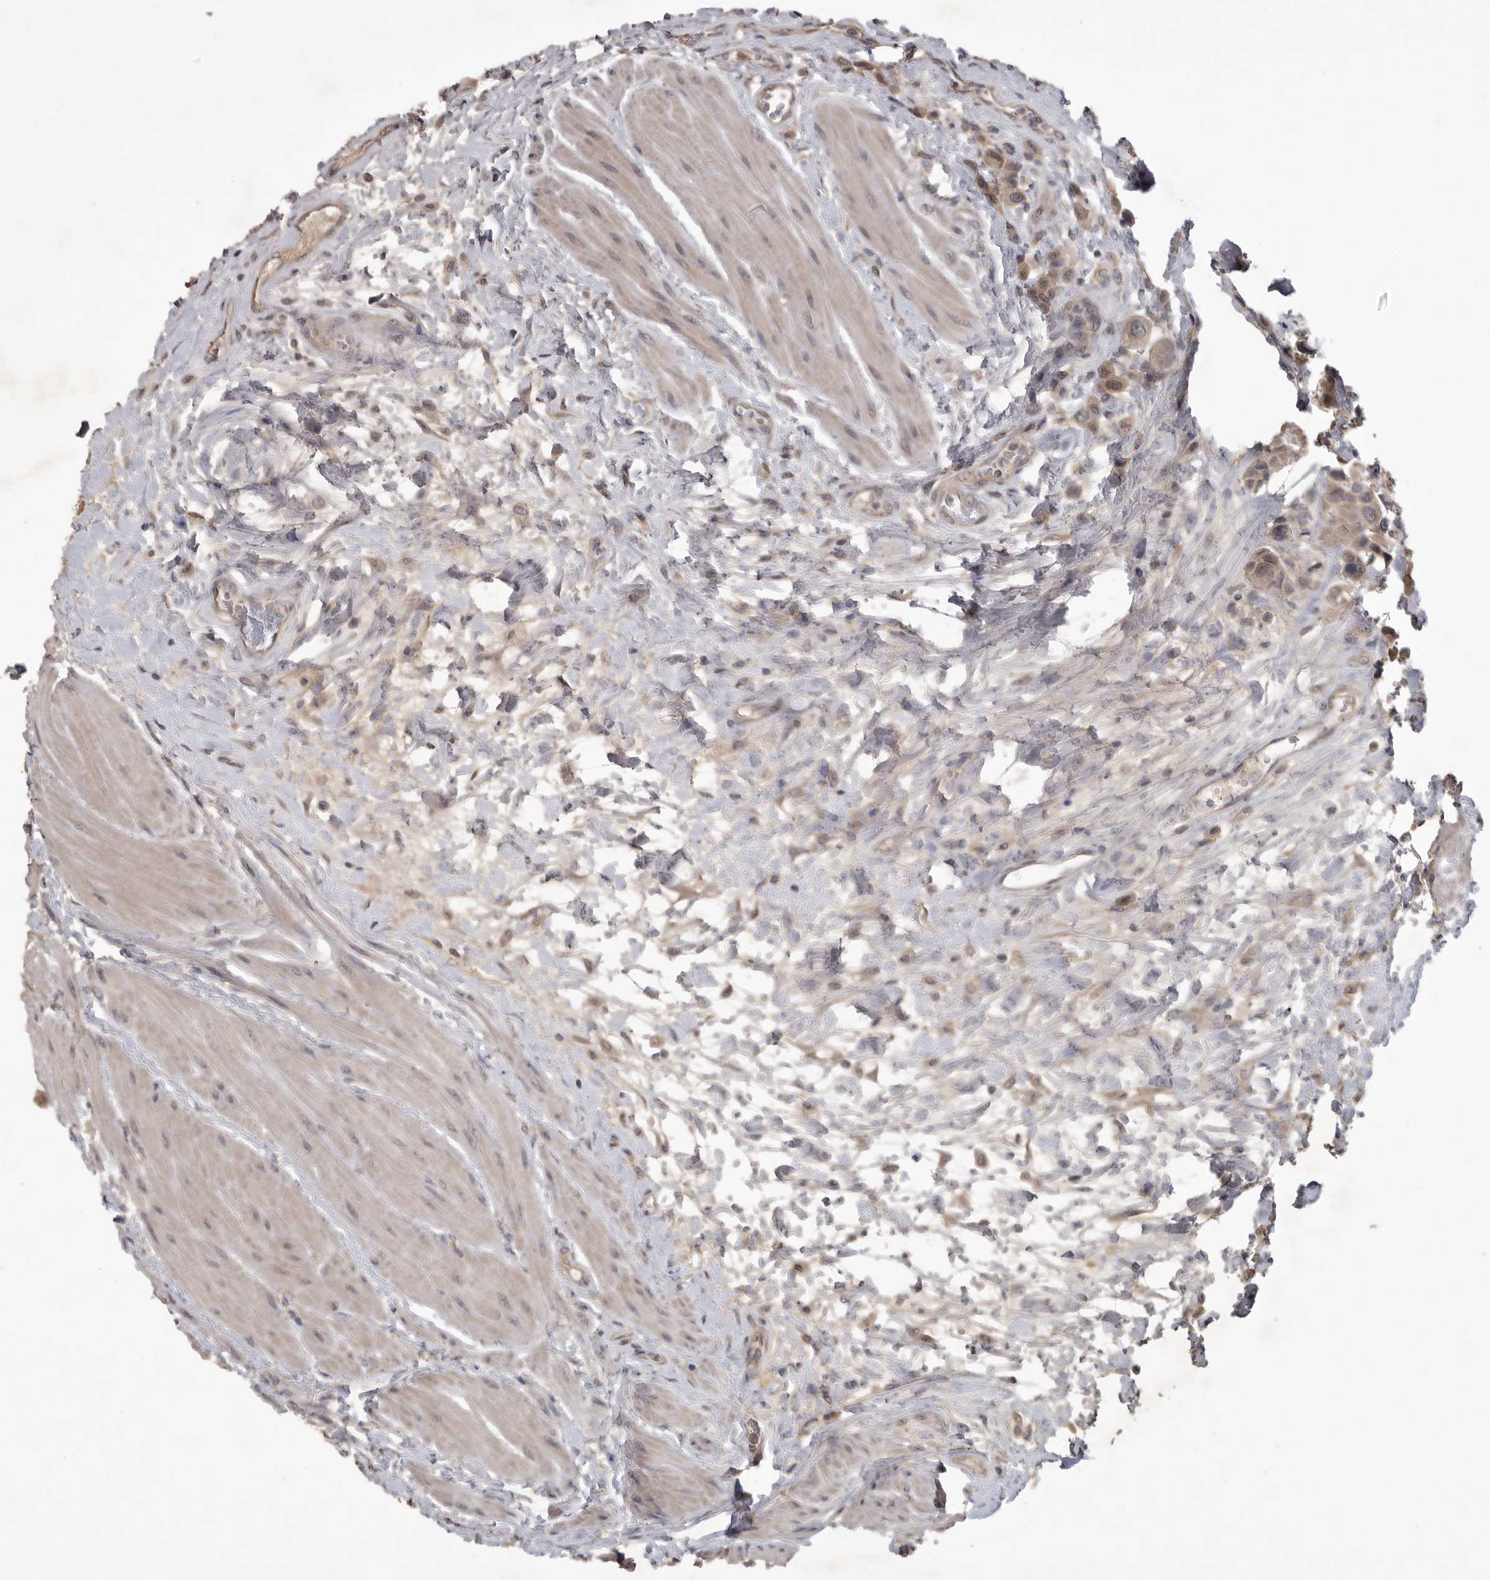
{"staining": {"intensity": "weak", "quantity": ">75%", "location": "cytoplasmic/membranous,nuclear"}, "tissue": "urothelial cancer", "cell_type": "Tumor cells", "image_type": "cancer", "snomed": [{"axis": "morphology", "description": "Urothelial carcinoma, High grade"}, {"axis": "topography", "description": "Urinary bladder"}], "caption": "An image of urothelial cancer stained for a protein demonstrates weak cytoplasmic/membranous and nuclear brown staining in tumor cells.", "gene": "ZNF114", "patient": {"sex": "male", "age": 50}}